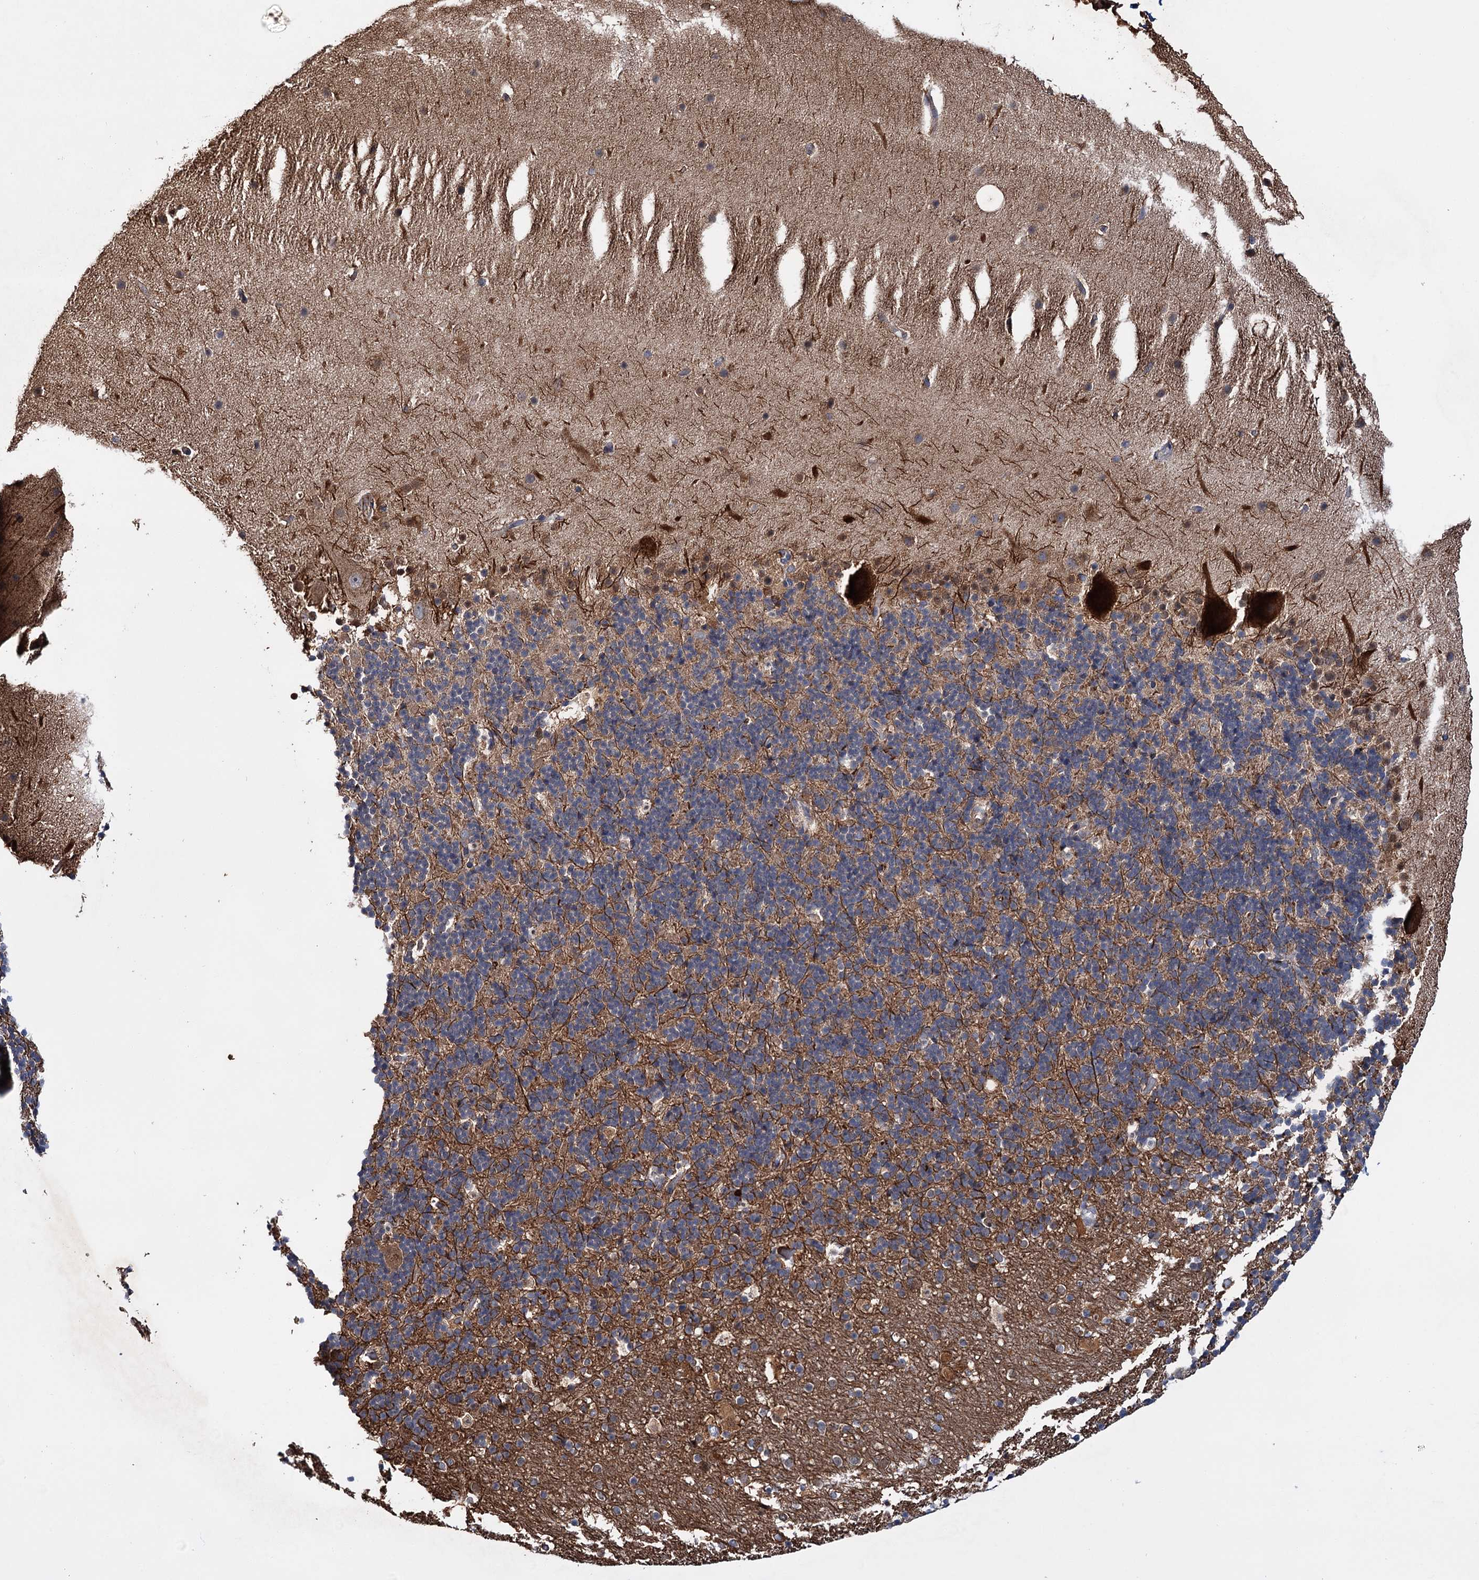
{"staining": {"intensity": "moderate", "quantity": "25%-75%", "location": "cytoplasmic/membranous"}, "tissue": "cerebellum", "cell_type": "Cells in granular layer", "image_type": "normal", "snomed": [{"axis": "morphology", "description": "Normal tissue, NOS"}, {"axis": "topography", "description": "Cerebellum"}], "caption": "Cells in granular layer exhibit medium levels of moderate cytoplasmic/membranous positivity in about 25%-75% of cells in unremarkable human cerebellum. The staining was performed using DAB (3,3'-diaminobenzidine) to visualize the protein expression in brown, while the nuclei were stained in blue with hematoxylin (Magnification: 20x).", "gene": "PTPN3", "patient": {"sex": "male", "age": 57}}